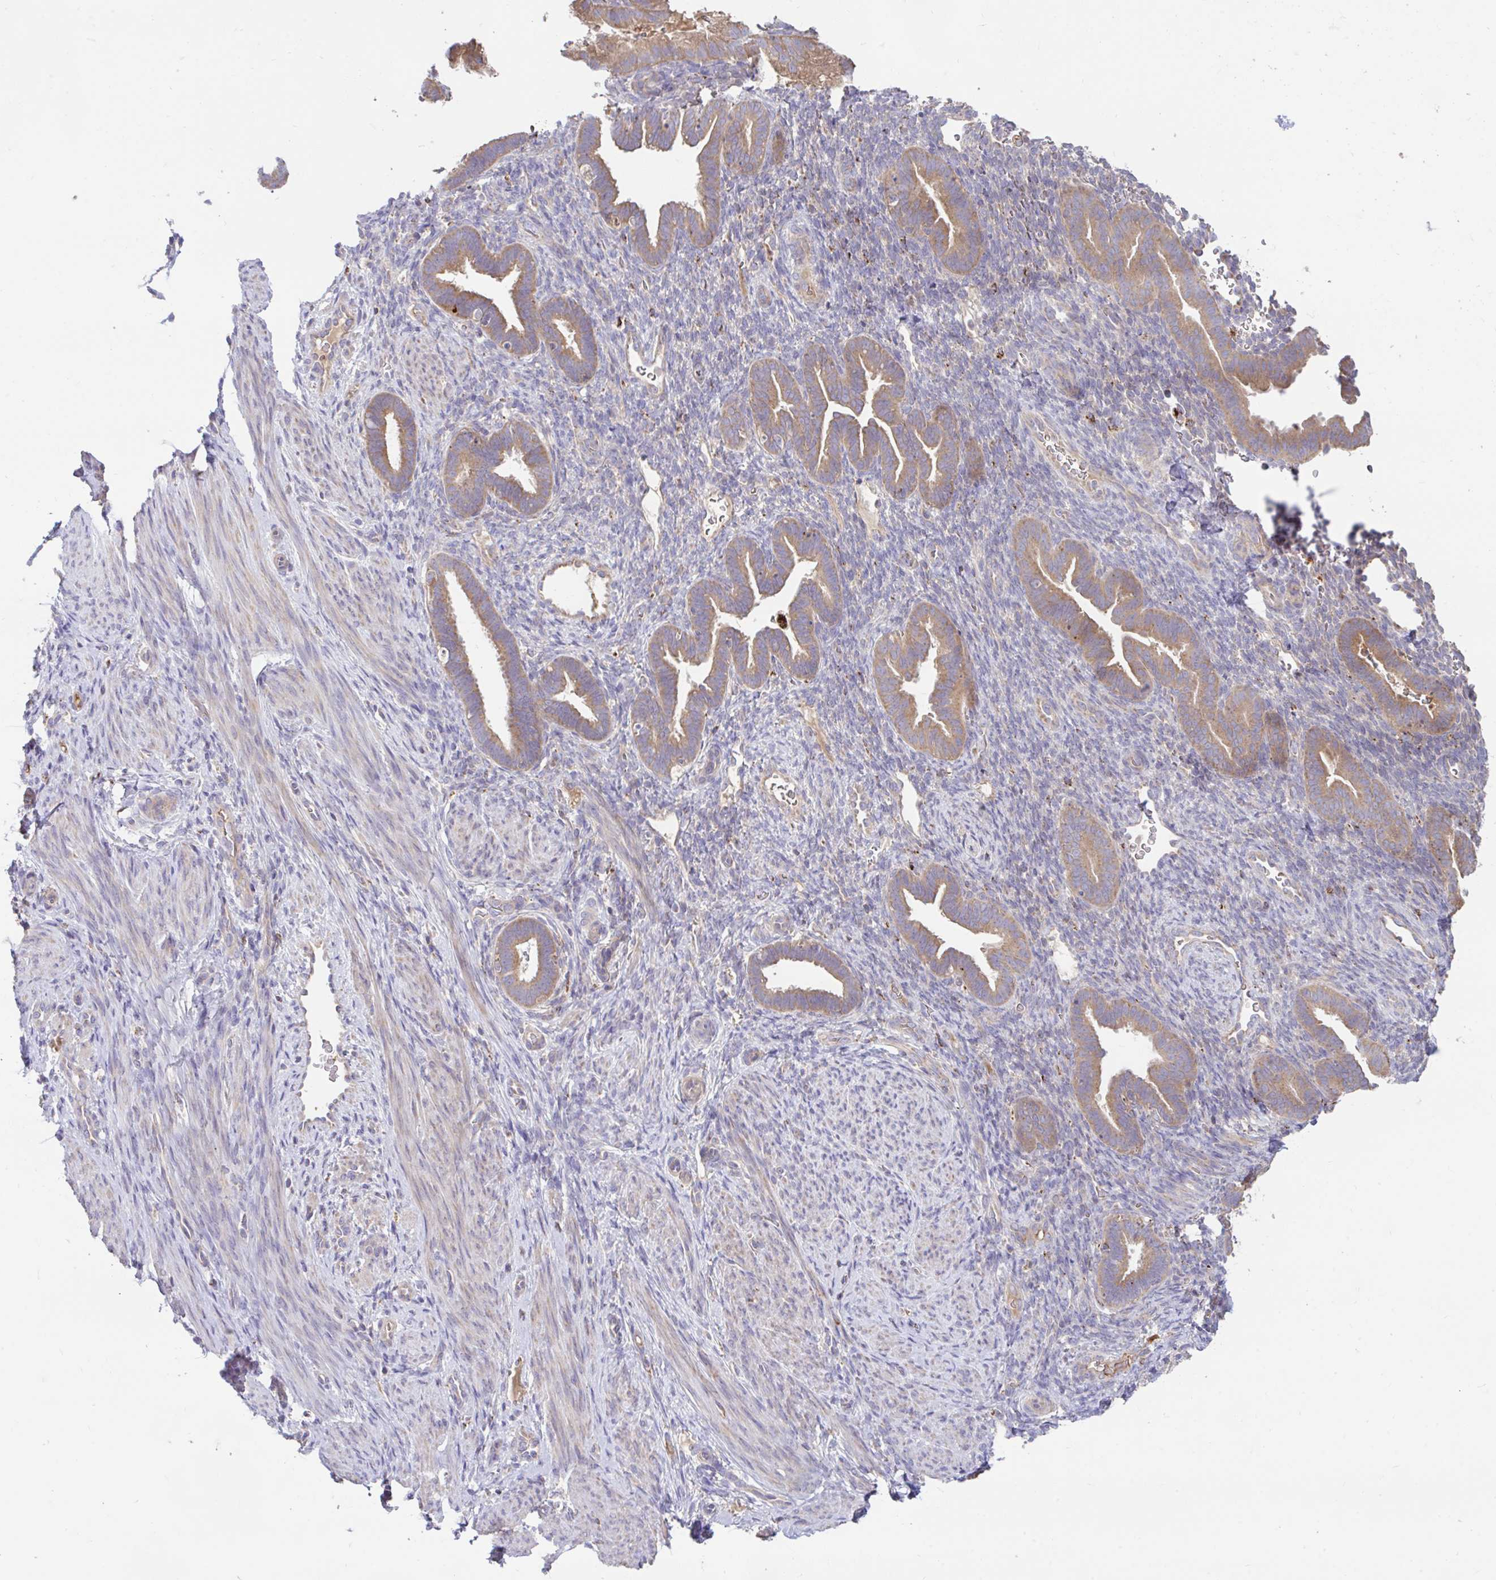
{"staining": {"intensity": "negative", "quantity": "none", "location": "none"}, "tissue": "endometrium", "cell_type": "Cells in endometrial stroma", "image_type": "normal", "snomed": [{"axis": "morphology", "description": "Normal tissue, NOS"}, {"axis": "topography", "description": "Endometrium"}], "caption": "This is a histopathology image of IHC staining of unremarkable endometrium, which shows no expression in cells in endometrial stroma.", "gene": "RALBP1", "patient": {"sex": "female", "age": 34}}